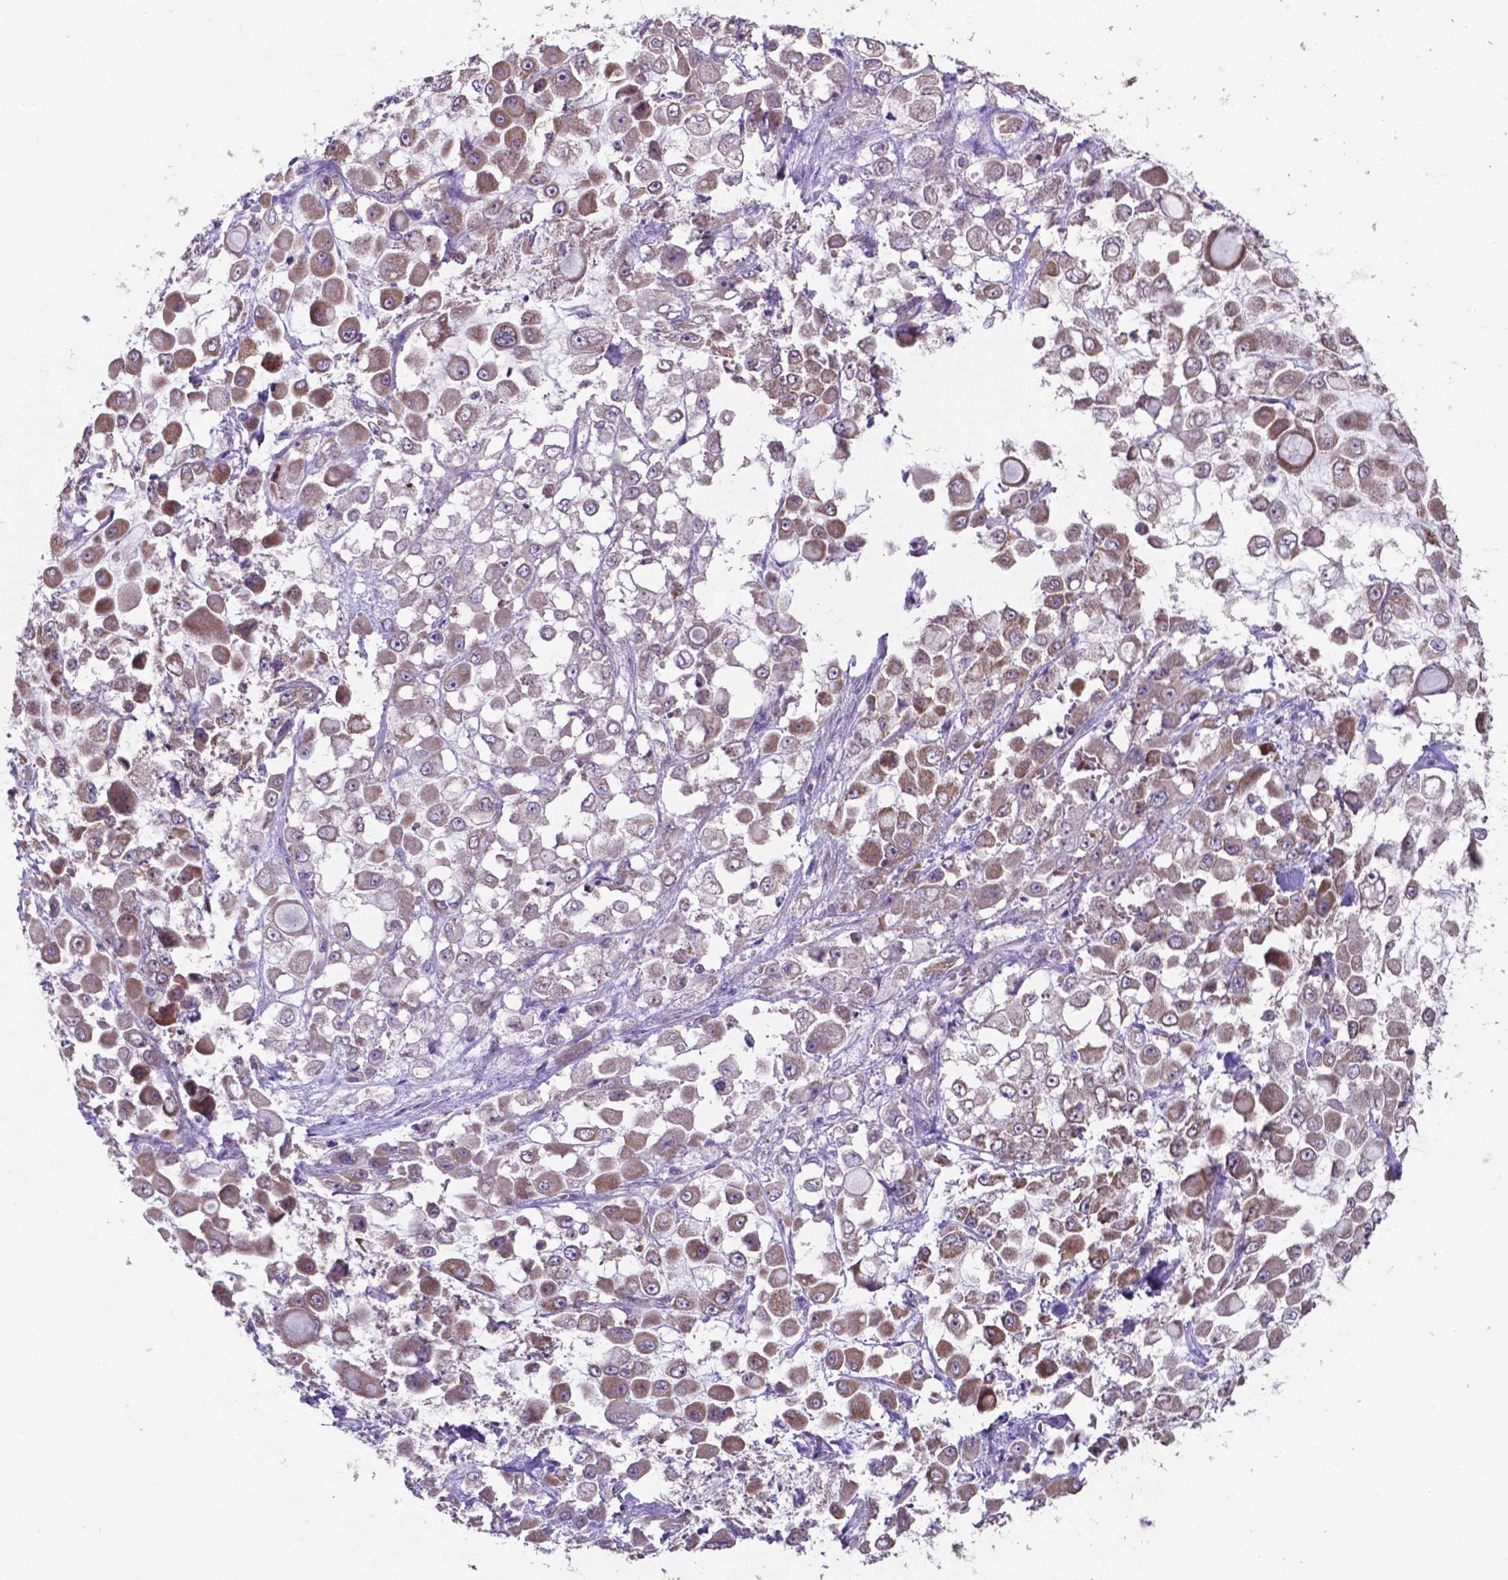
{"staining": {"intensity": "moderate", "quantity": ">75%", "location": "cytoplasmic/membranous"}, "tissue": "stomach cancer", "cell_type": "Tumor cells", "image_type": "cancer", "snomed": [{"axis": "morphology", "description": "Adenocarcinoma, NOS"}, {"axis": "topography", "description": "Stomach"}], "caption": "IHC photomicrograph of neoplastic tissue: stomach adenocarcinoma stained using IHC shows medium levels of moderate protein expression localized specifically in the cytoplasmic/membranous of tumor cells, appearing as a cytoplasmic/membranous brown color.", "gene": "TYRO3", "patient": {"sex": "female", "age": 76}}